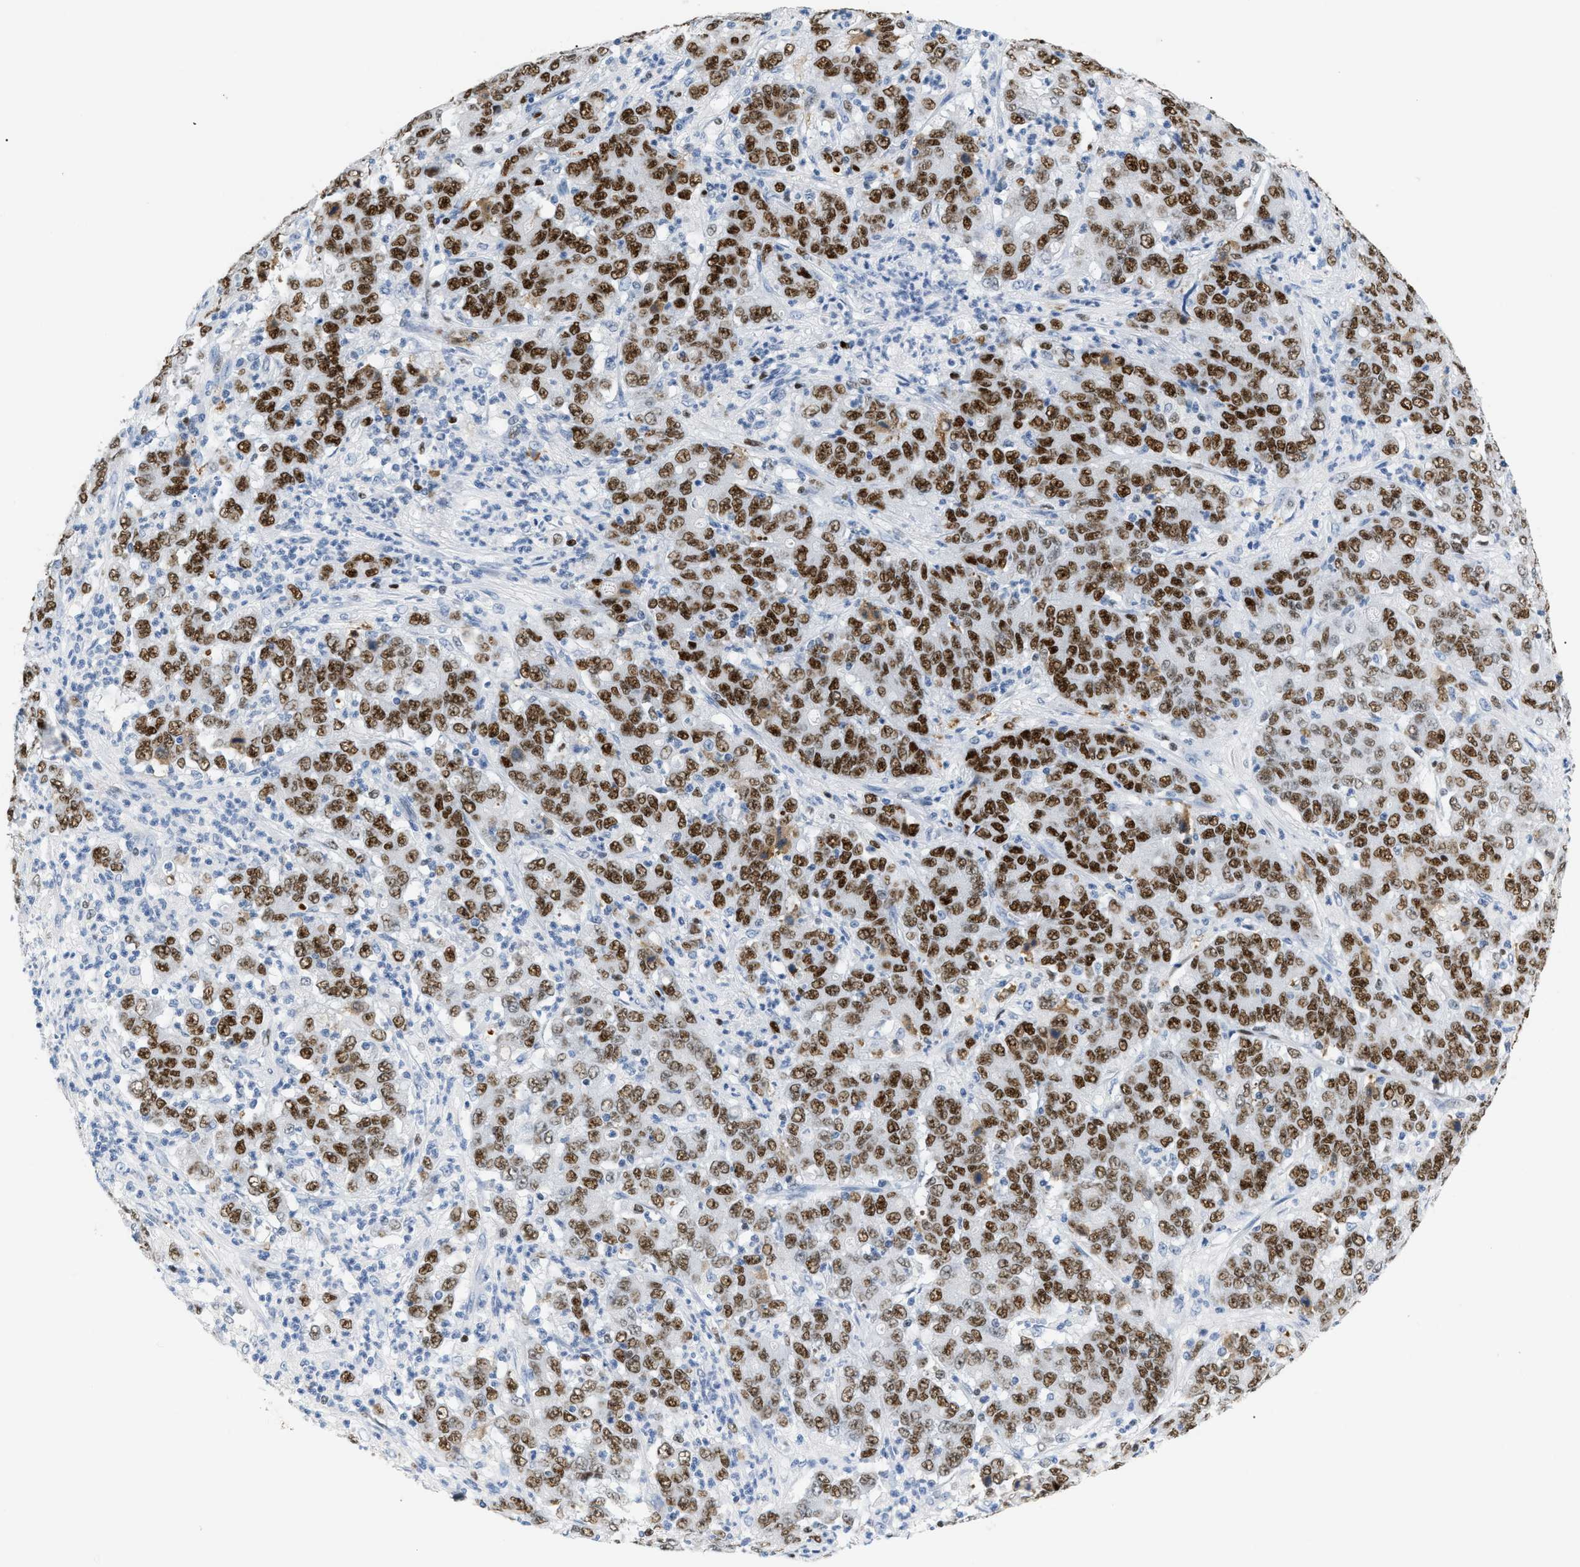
{"staining": {"intensity": "strong", "quantity": ">75%", "location": "nuclear"}, "tissue": "stomach cancer", "cell_type": "Tumor cells", "image_type": "cancer", "snomed": [{"axis": "morphology", "description": "Adenocarcinoma, NOS"}, {"axis": "topography", "description": "Stomach, lower"}], "caption": "Tumor cells reveal high levels of strong nuclear expression in approximately >75% of cells in human adenocarcinoma (stomach). (DAB (3,3'-diaminobenzidine) IHC with brightfield microscopy, high magnification).", "gene": "MCM7", "patient": {"sex": "female", "age": 71}}